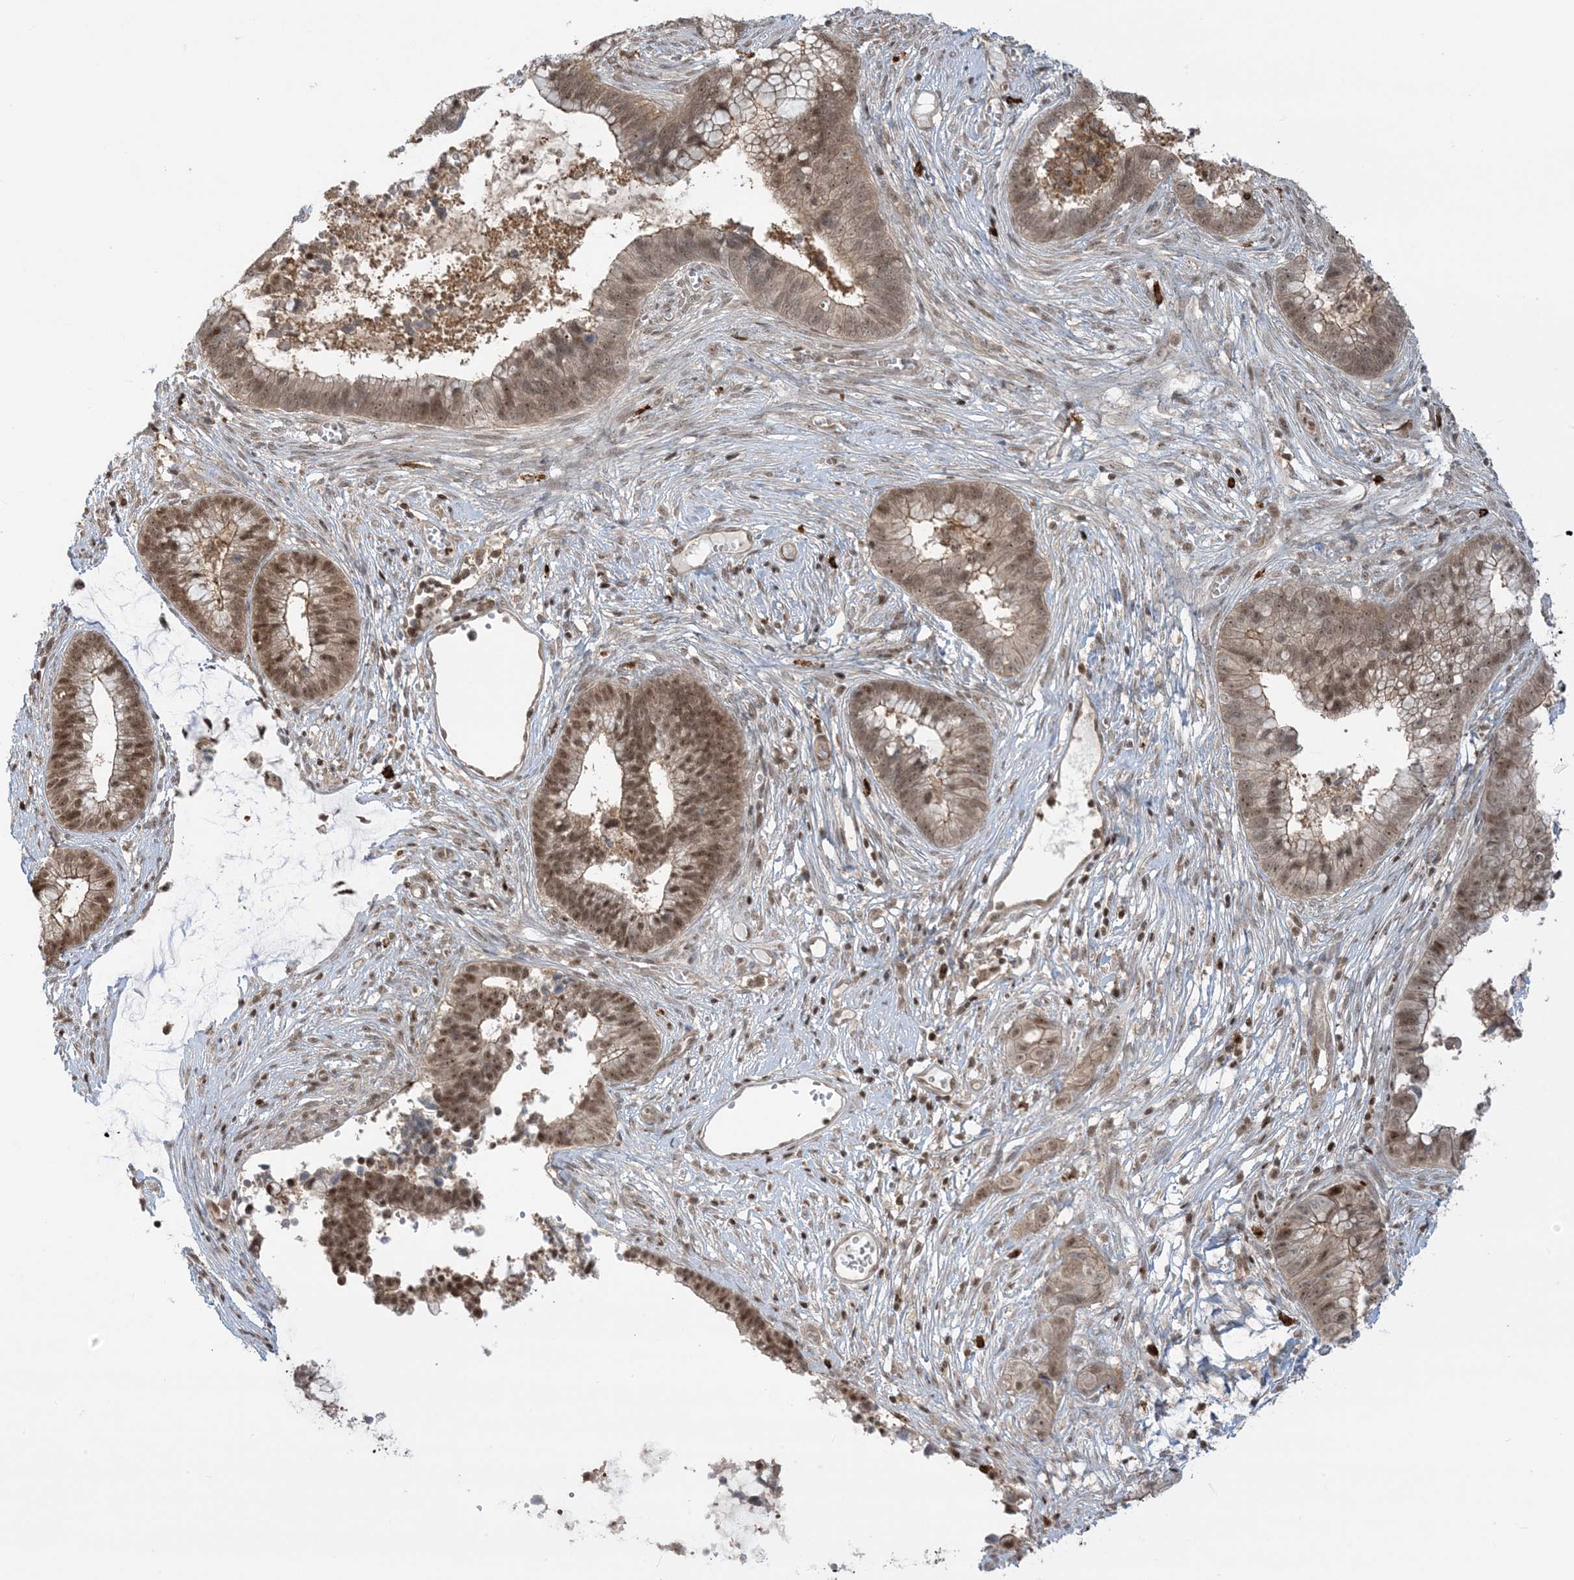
{"staining": {"intensity": "moderate", "quantity": ">75%", "location": "cytoplasmic/membranous,nuclear"}, "tissue": "cervical cancer", "cell_type": "Tumor cells", "image_type": "cancer", "snomed": [{"axis": "morphology", "description": "Adenocarcinoma, NOS"}, {"axis": "topography", "description": "Cervix"}], "caption": "Immunohistochemistry staining of adenocarcinoma (cervical), which exhibits medium levels of moderate cytoplasmic/membranous and nuclear expression in about >75% of tumor cells indicating moderate cytoplasmic/membranous and nuclear protein positivity. The staining was performed using DAB (brown) for protein detection and nuclei were counterstained in hematoxylin (blue).", "gene": "PPP1R7", "patient": {"sex": "female", "age": 44}}